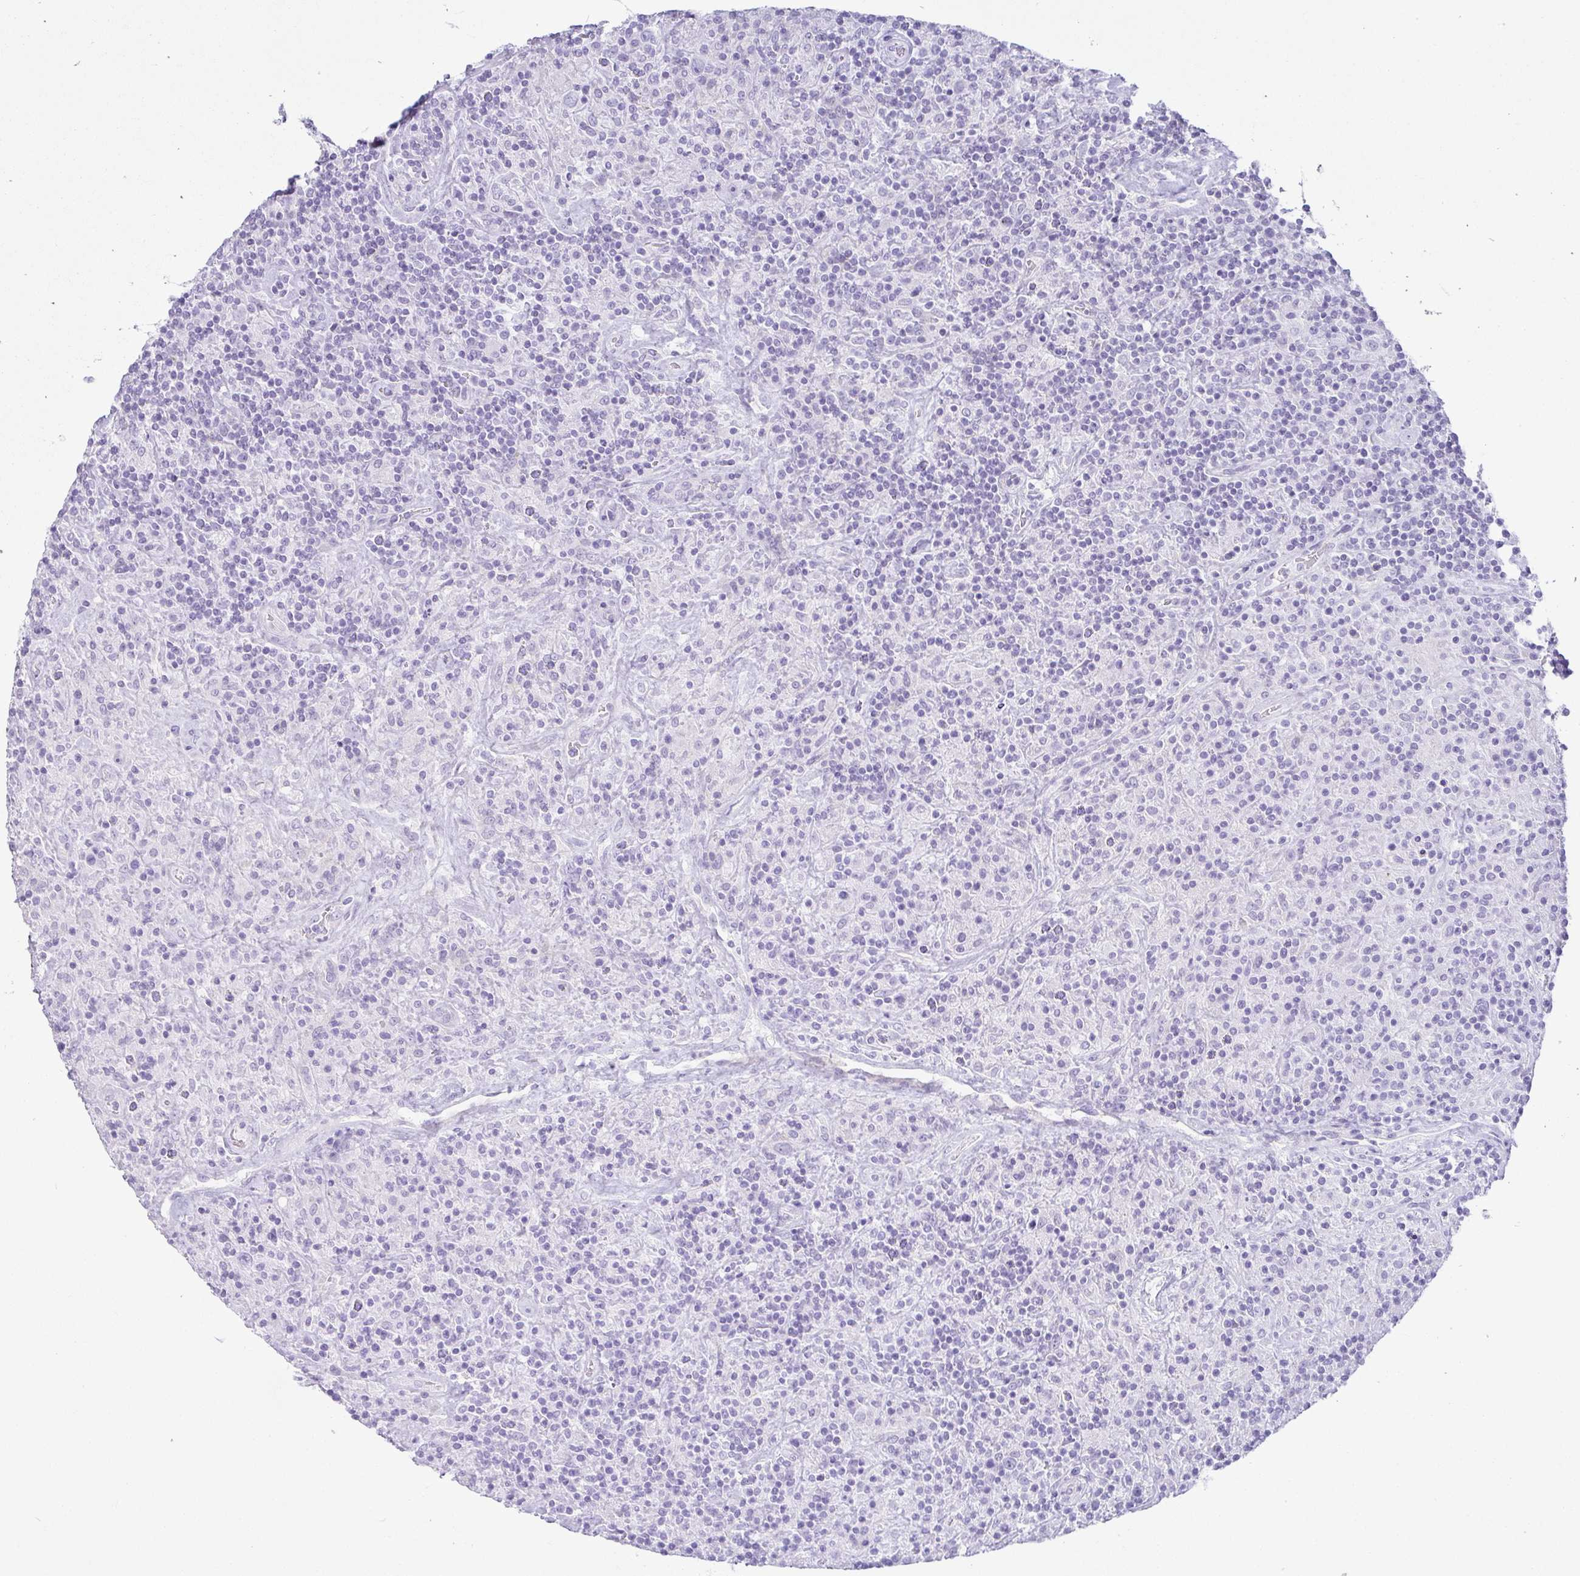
{"staining": {"intensity": "negative", "quantity": "none", "location": "none"}, "tissue": "lymphoma", "cell_type": "Tumor cells", "image_type": "cancer", "snomed": [{"axis": "morphology", "description": "Hodgkin's disease, NOS"}, {"axis": "topography", "description": "Lymph node"}], "caption": "This is an immunohistochemistry photomicrograph of lymphoma. There is no expression in tumor cells.", "gene": "RASL10A", "patient": {"sex": "male", "age": 70}}